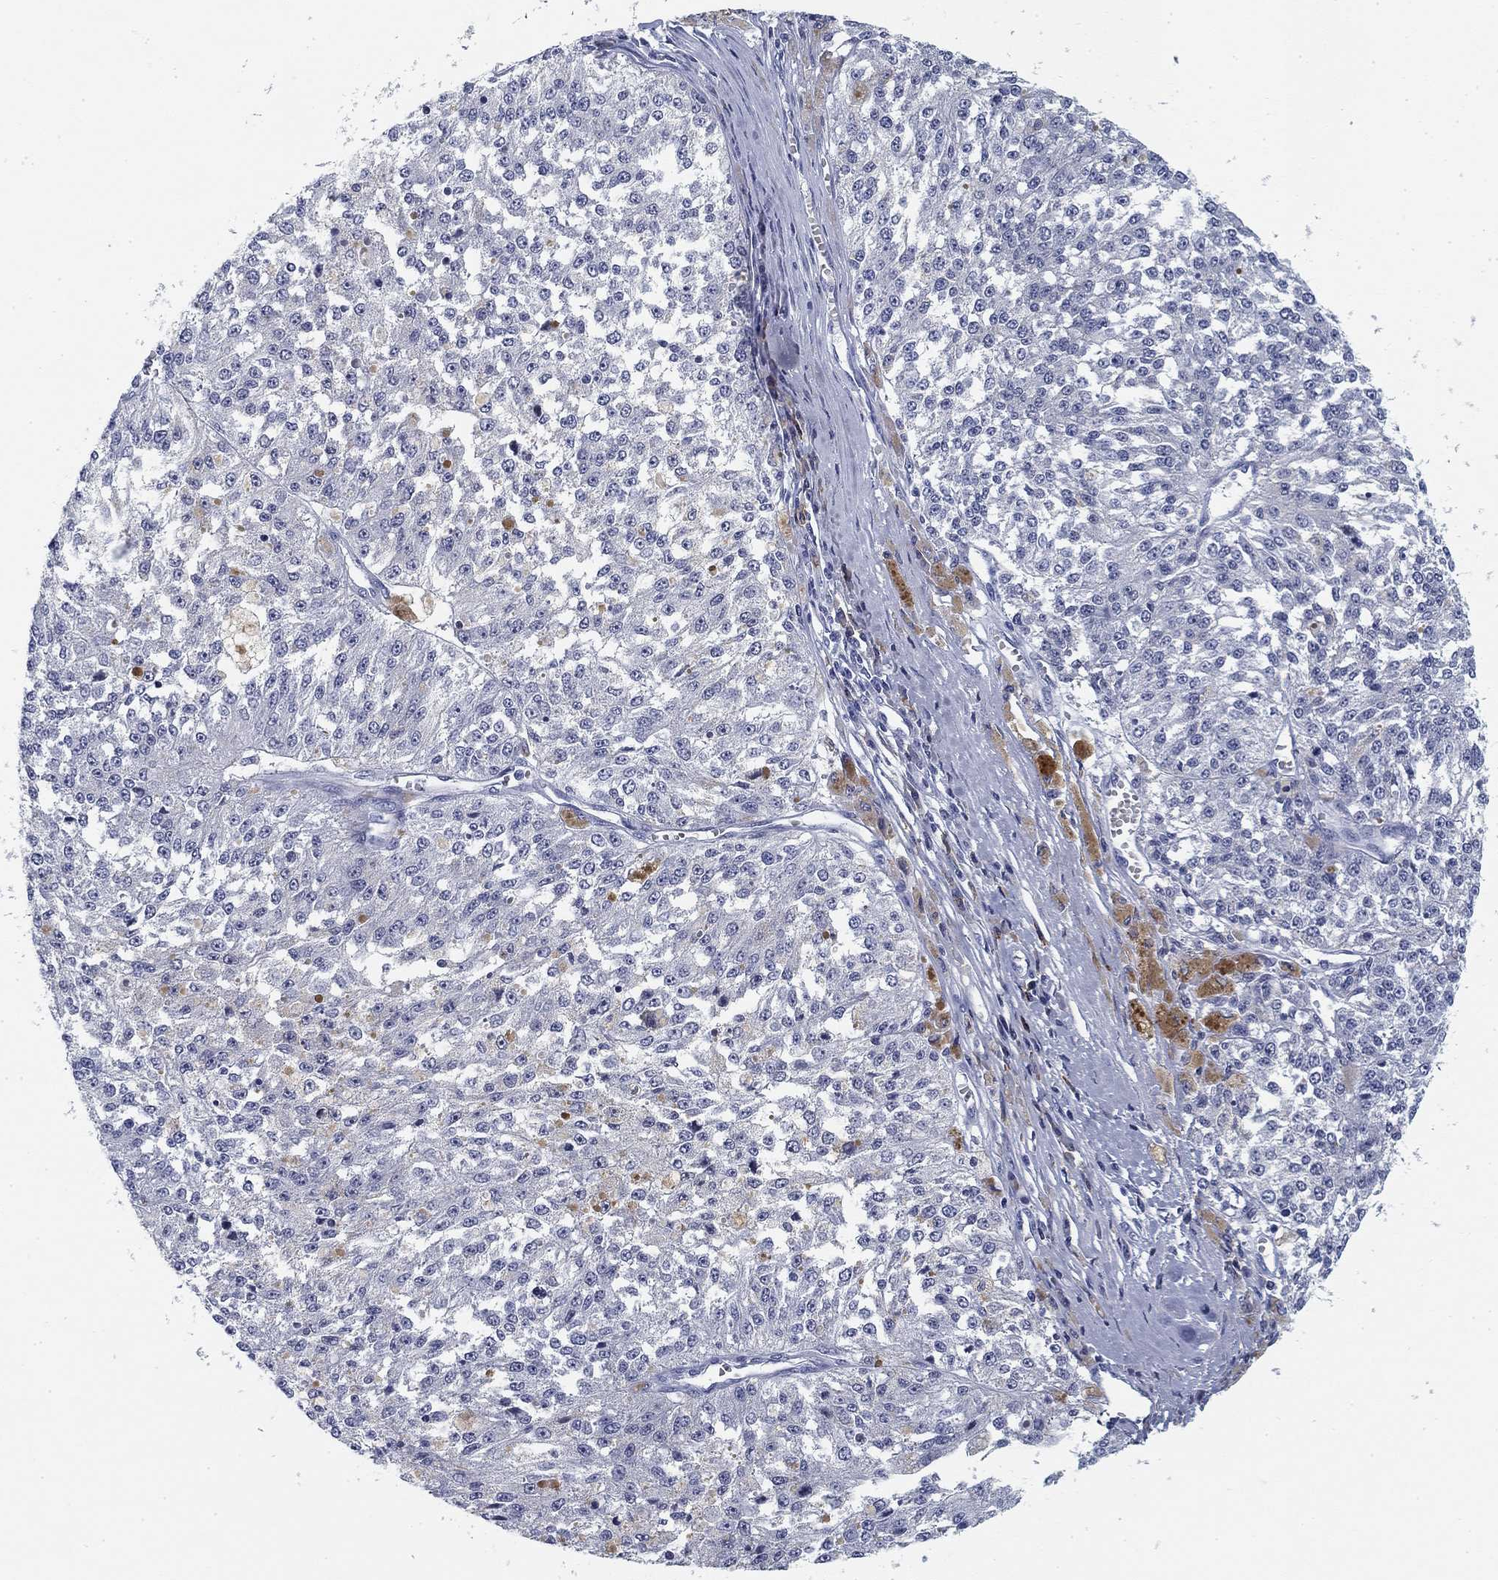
{"staining": {"intensity": "negative", "quantity": "none", "location": "none"}, "tissue": "melanoma", "cell_type": "Tumor cells", "image_type": "cancer", "snomed": [{"axis": "morphology", "description": "Malignant melanoma, Metastatic site"}, {"axis": "topography", "description": "Lymph node"}], "caption": "Immunohistochemistry (IHC) micrograph of neoplastic tissue: human malignant melanoma (metastatic site) stained with DAB (3,3'-diaminobenzidine) demonstrates no significant protein staining in tumor cells. (DAB immunohistochemistry, high magnification).", "gene": "SLC2A5", "patient": {"sex": "female", "age": 64}}